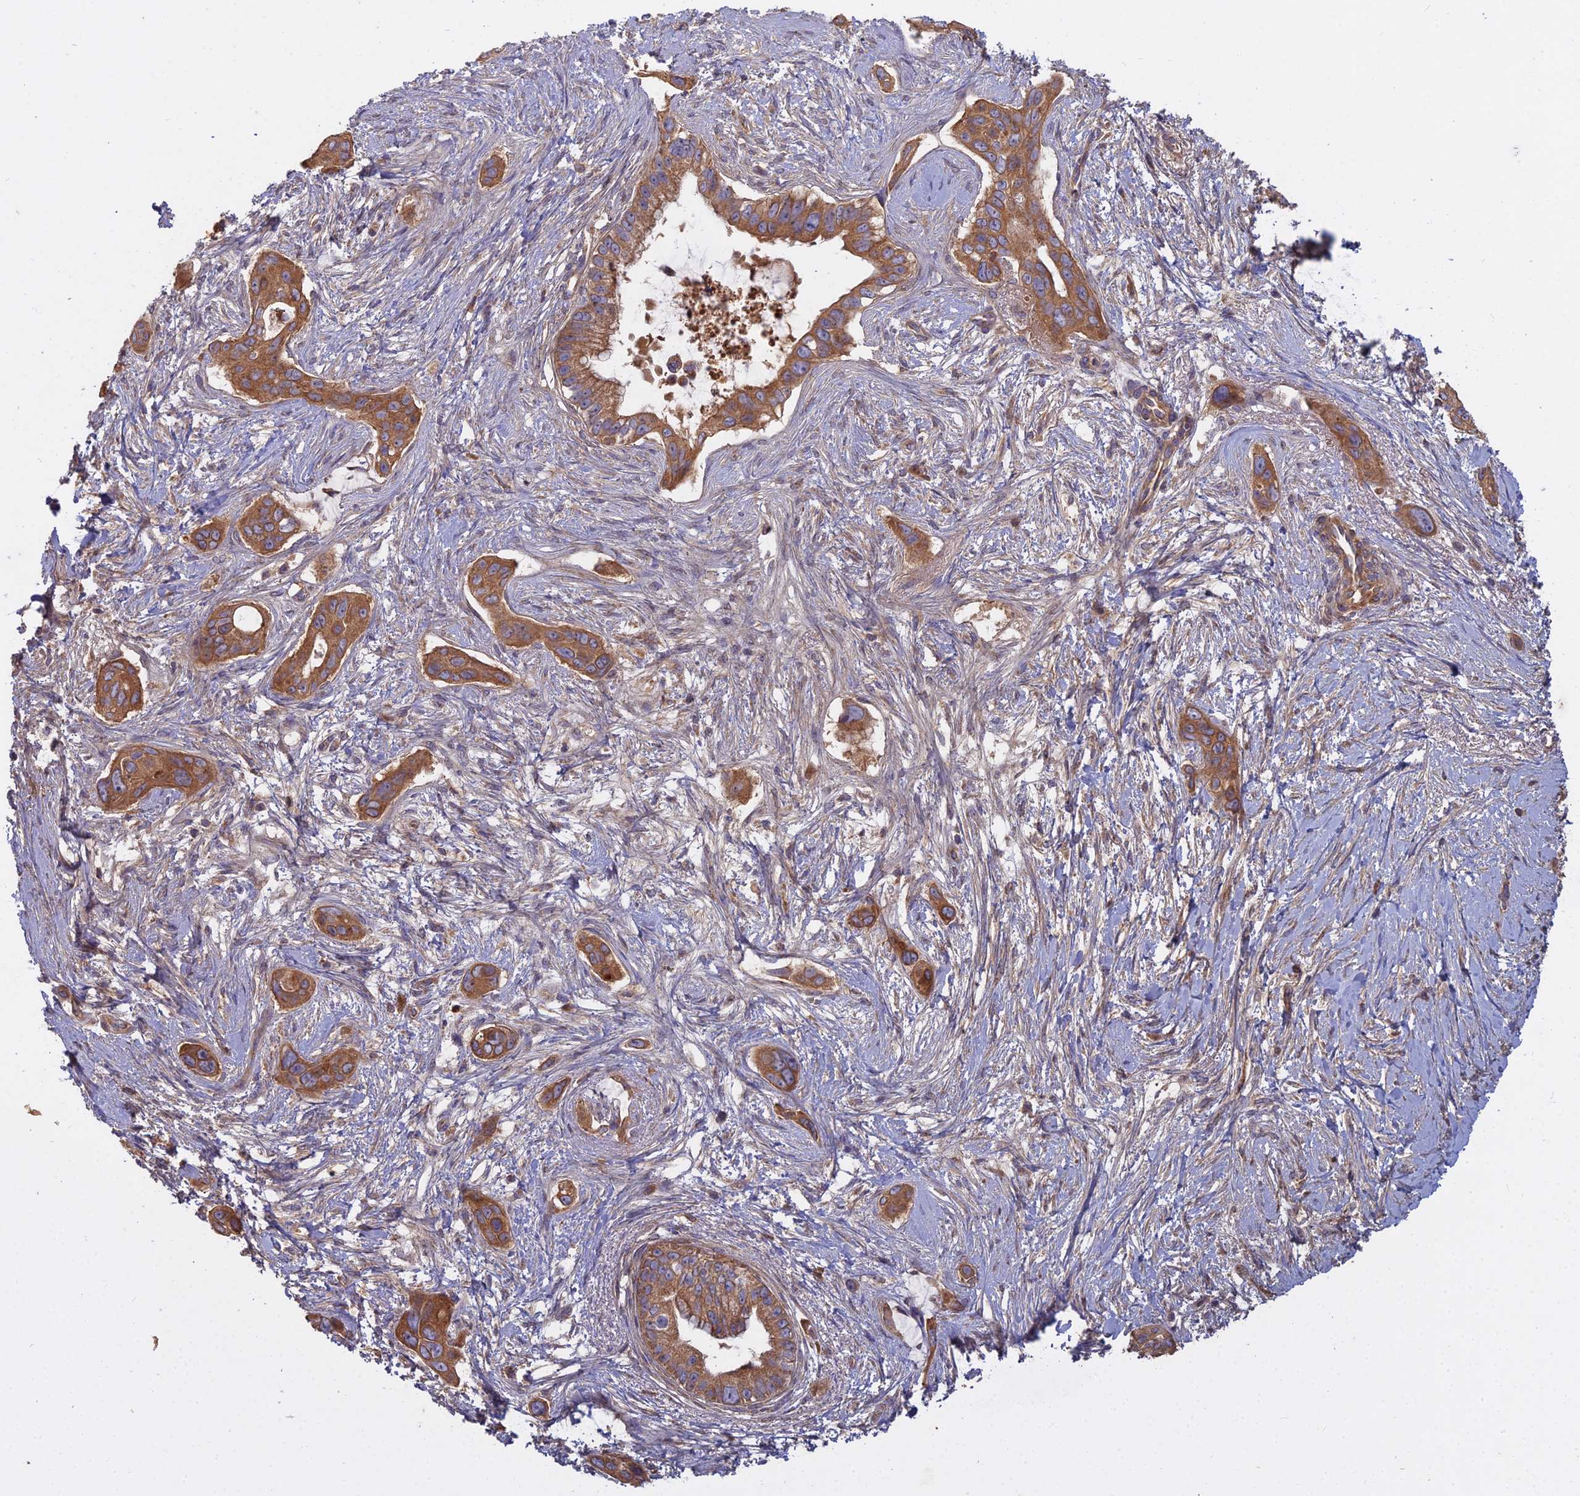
{"staining": {"intensity": "moderate", "quantity": ">75%", "location": "cytoplasmic/membranous"}, "tissue": "pancreatic cancer", "cell_type": "Tumor cells", "image_type": "cancer", "snomed": [{"axis": "morphology", "description": "Adenocarcinoma, NOS"}, {"axis": "topography", "description": "Pancreas"}], "caption": "Human adenocarcinoma (pancreatic) stained for a protein (brown) demonstrates moderate cytoplasmic/membranous positive expression in about >75% of tumor cells.", "gene": "CCDC167", "patient": {"sex": "male", "age": 72}}